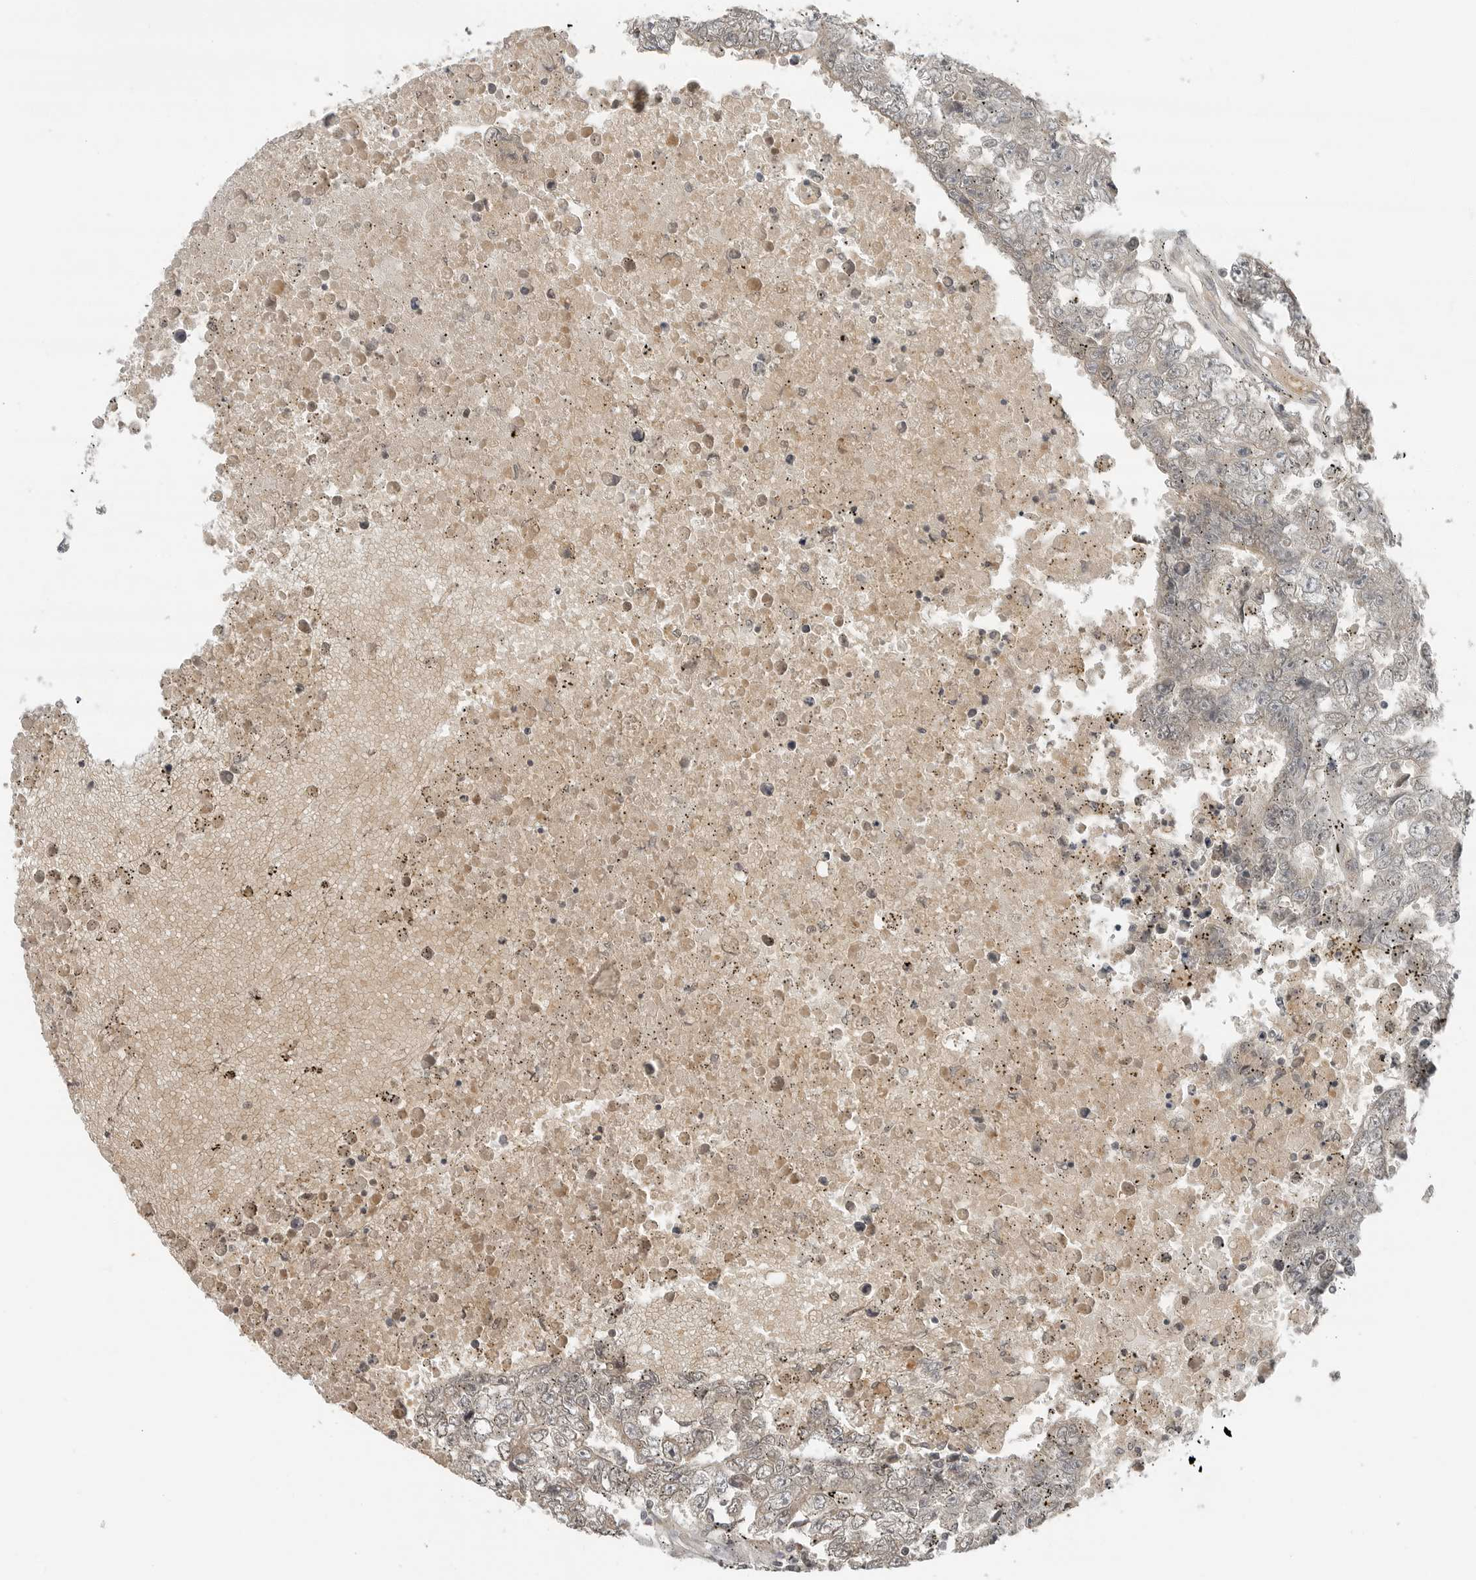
{"staining": {"intensity": "negative", "quantity": "none", "location": "none"}, "tissue": "testis cancer", "cell_type": "Tumor cells", "image_type": "cancer", "snomed": [{"axis": "morphology", "description": "Carcinoma, Embryonal, NOS"}, {"axis": "topography", "description": "Testis"}], "caption": "Immunohistochemistry (IHC) photomicrograph of neoplastic tissue: testis cancer (embryonal carcinoma) stained with DAB (3,3'-diaminobenzidine) demonstrates no significant protein expression in tumor cells.", "gene": "FCRLB", "patient": {"sex": "male", "age": 25}}